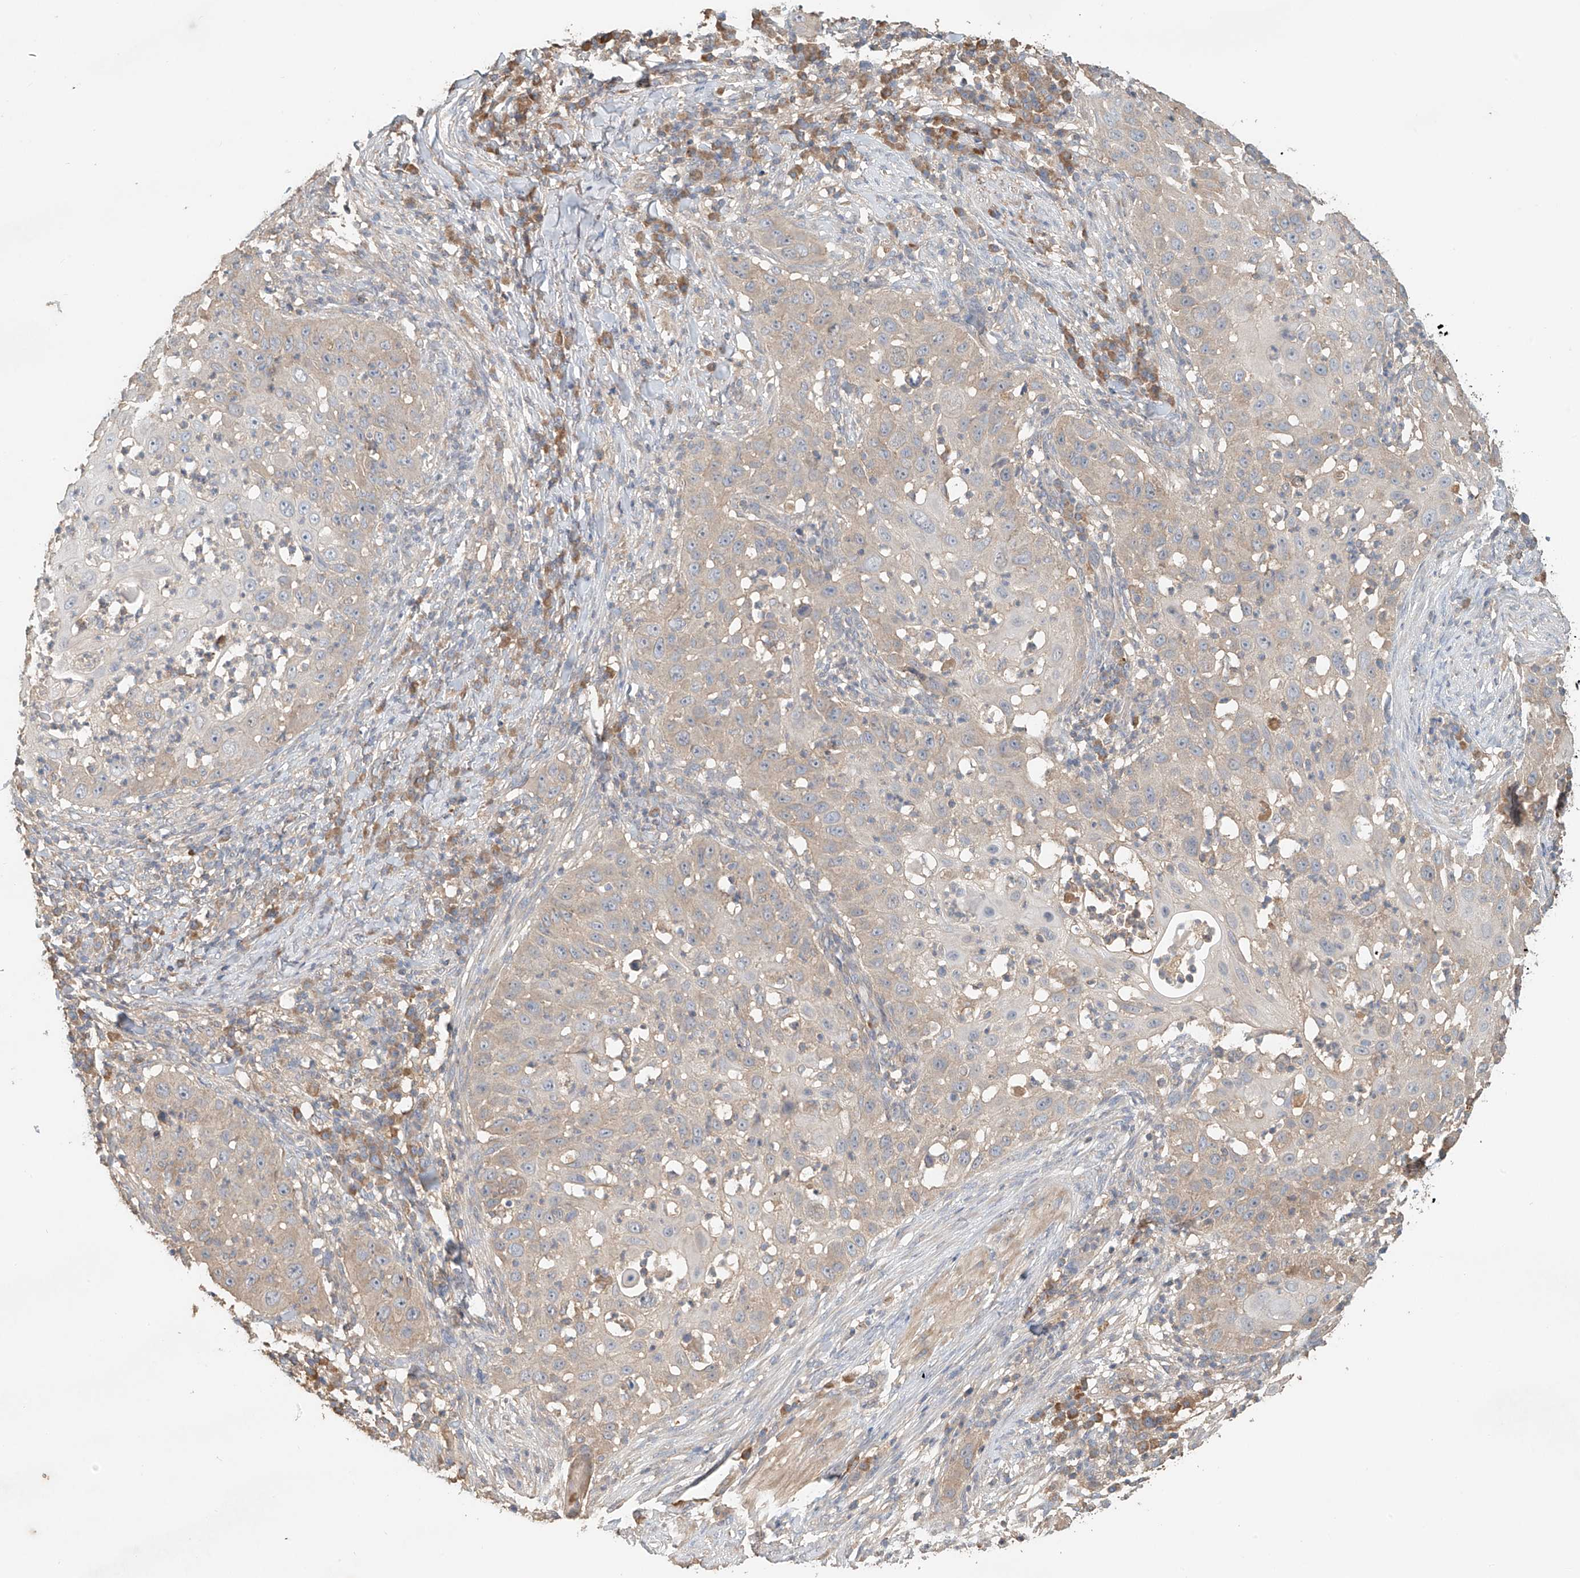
{"staining": {"intensity": "weak", "quantity": "25%-75%", "location": "cytoplasmic/membranous"}, "tissue": "skin cancer", "cell_type": "Tumor cells", "image_type": "cancer", "snomed": [{"axis": "morphology", "description": "Squamous cell carcinoma, NOS"}, {"axis": "topography", "description": "Skin"}], "caption": "Protein expression by immunohistochemistry (IHC) shows weak cytoplasmic/membranous staining in about 25%-75% of tumor cells in skin cancer (squamous cell carcinoma).", "gene": "GNB1L", "patient": {"sex": "female", "age": 44}}